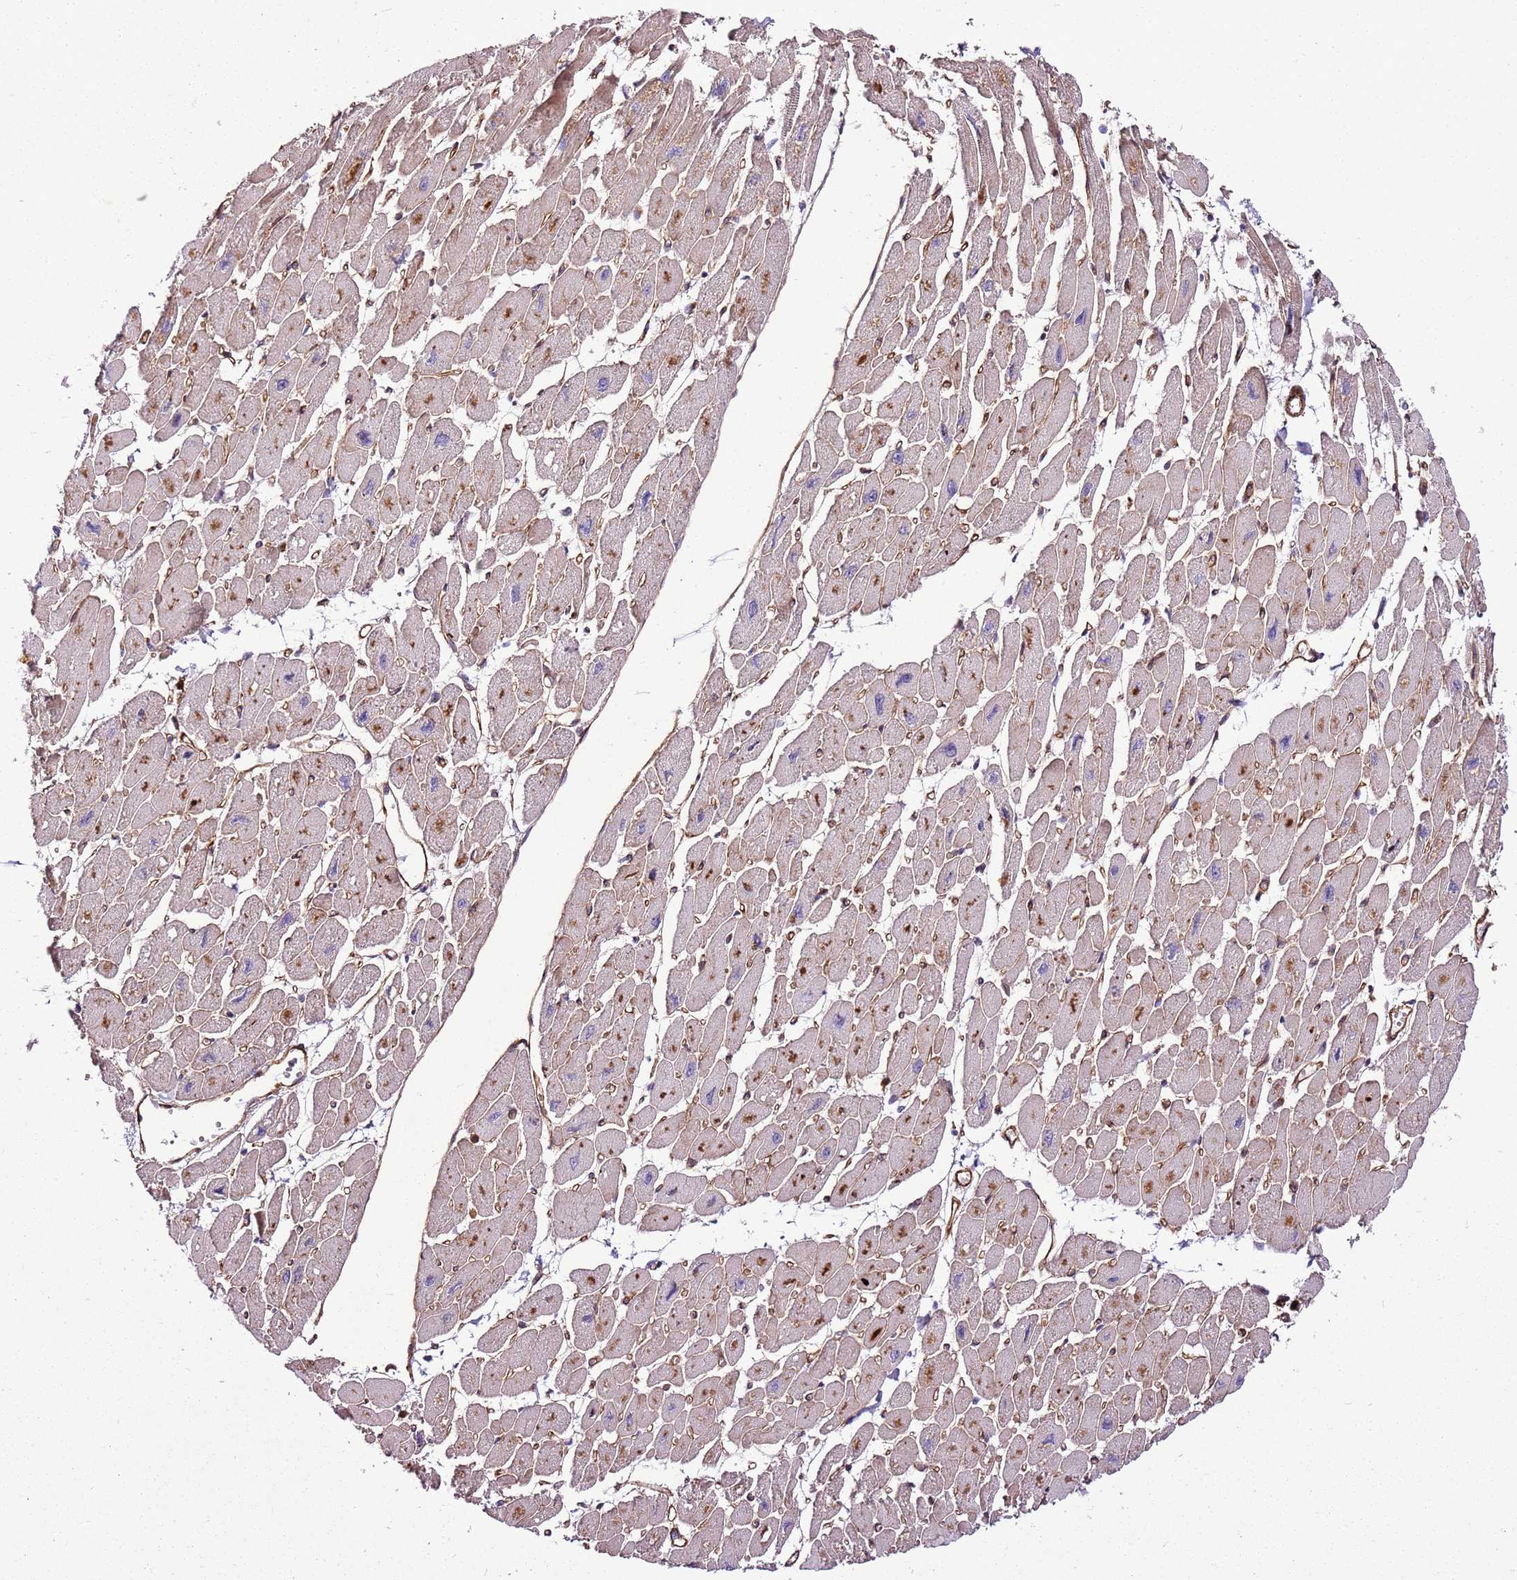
{"staining": {"intensity": "moderate", "quantity": "25%-75%", "location": "cytoplasmic/membranous"}, "tissue": "heart muscle", "cell_type": "Cardiomyocytes", "image_type": "normal", "snomed": [{"axis": "morphology", "description": "Normal tissue, NOS"}, {"axis": "topography", "description": "Heart"}], "caption": "This micrograph shows IHC staining of normal heart muscle, with medium moderate cytoplasmic/membranous positivity in about 25%-75% of cardiomyocytes.", "gene": "ZNF827", "patient": {"sex": "female", "age": 54}}